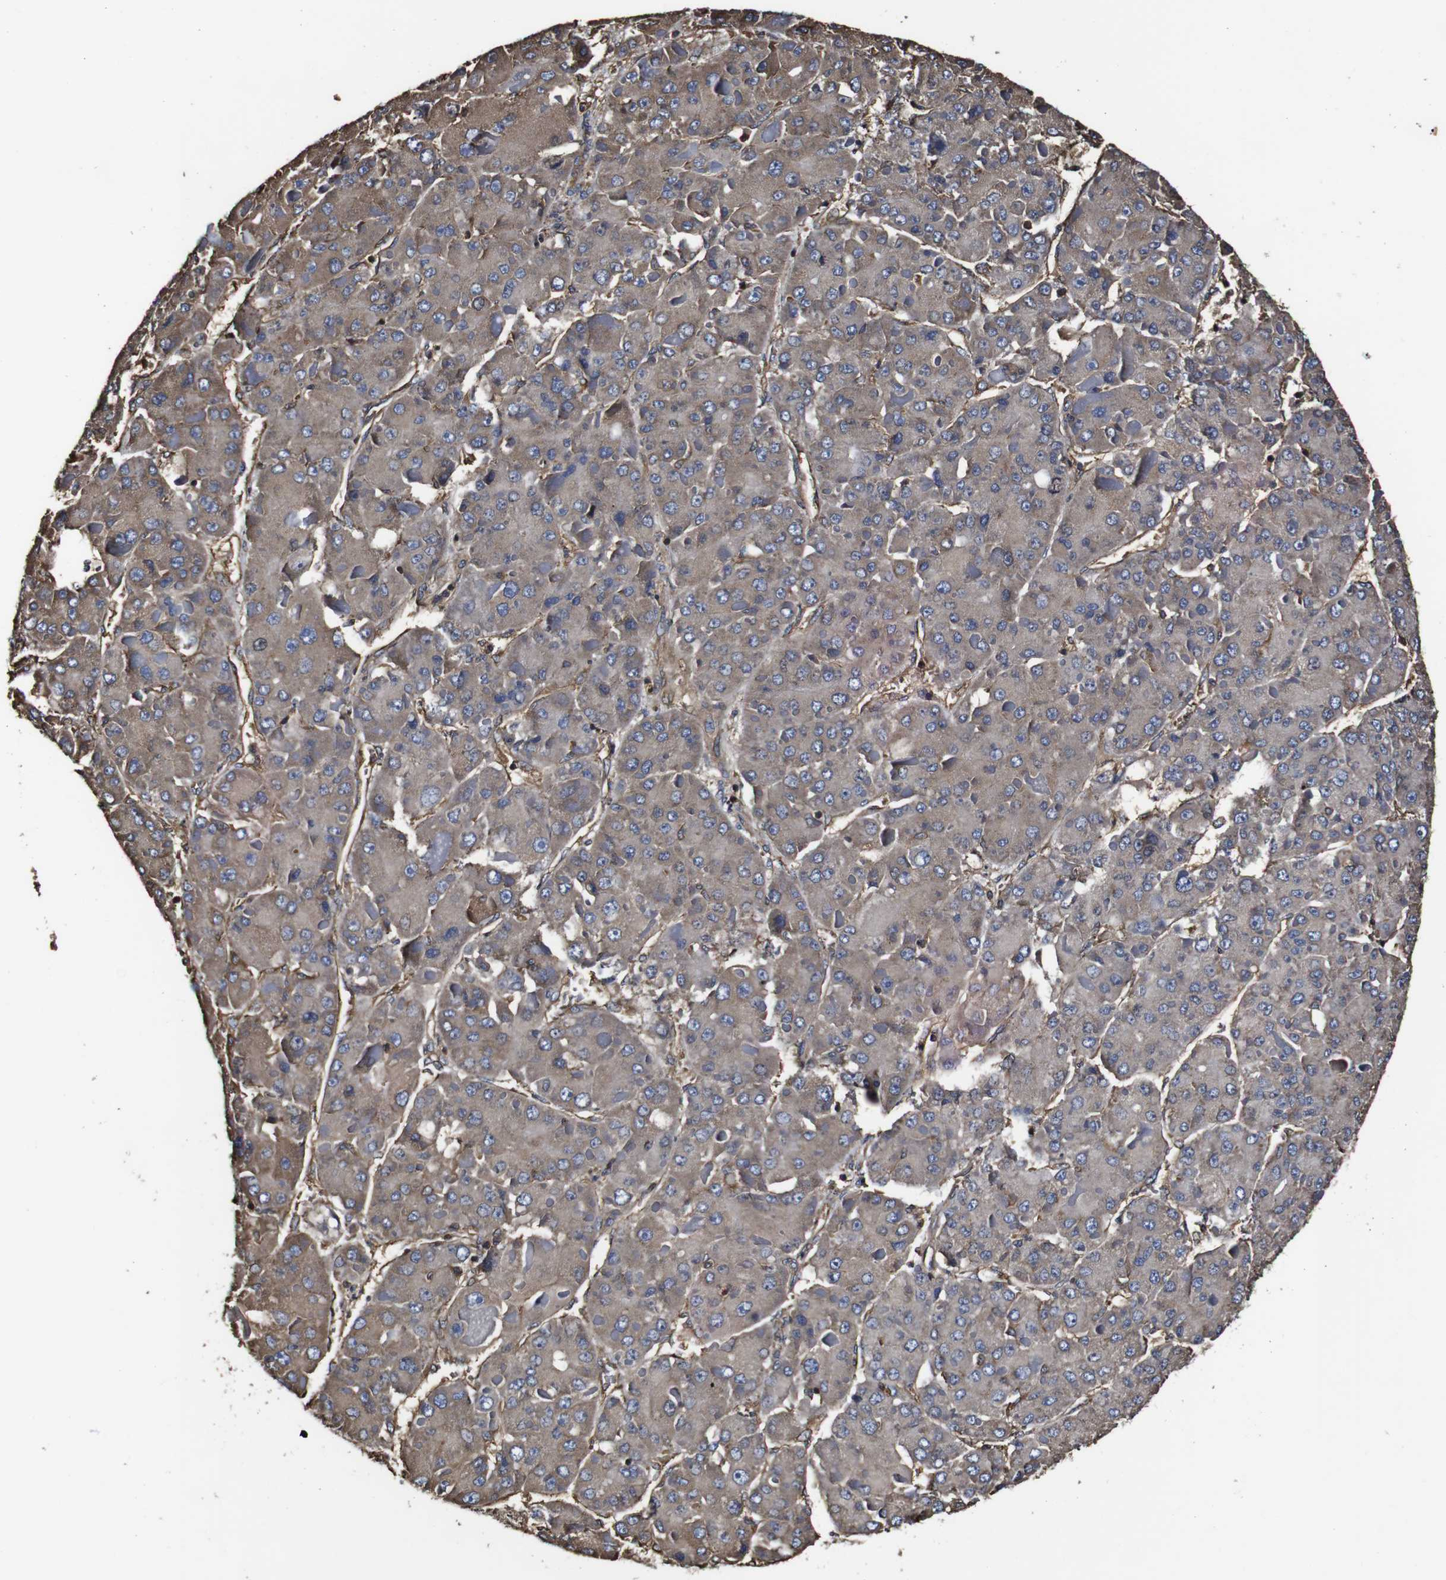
{"staining": {"intensity": "moderate", "quantity": ">75%", "location": "cytoplasmic/membranous"}, "tissue": "liver cancer", "cell_type": "Tumor cells", "image_type": "cancer", "snomed": [{"axis": "morphology", "description": "Carcinoma, Hepatocellular, NOS"}, {"axis": "topography", "description": "Liver"}], "caption": "A brown stain highlights moderate cytoplasmic/membranous positivity of a protein in liver hepatocellular carcinoma tumor cells.", "gene": "MSN", "patient": {"sex": "female", "age": 73}}